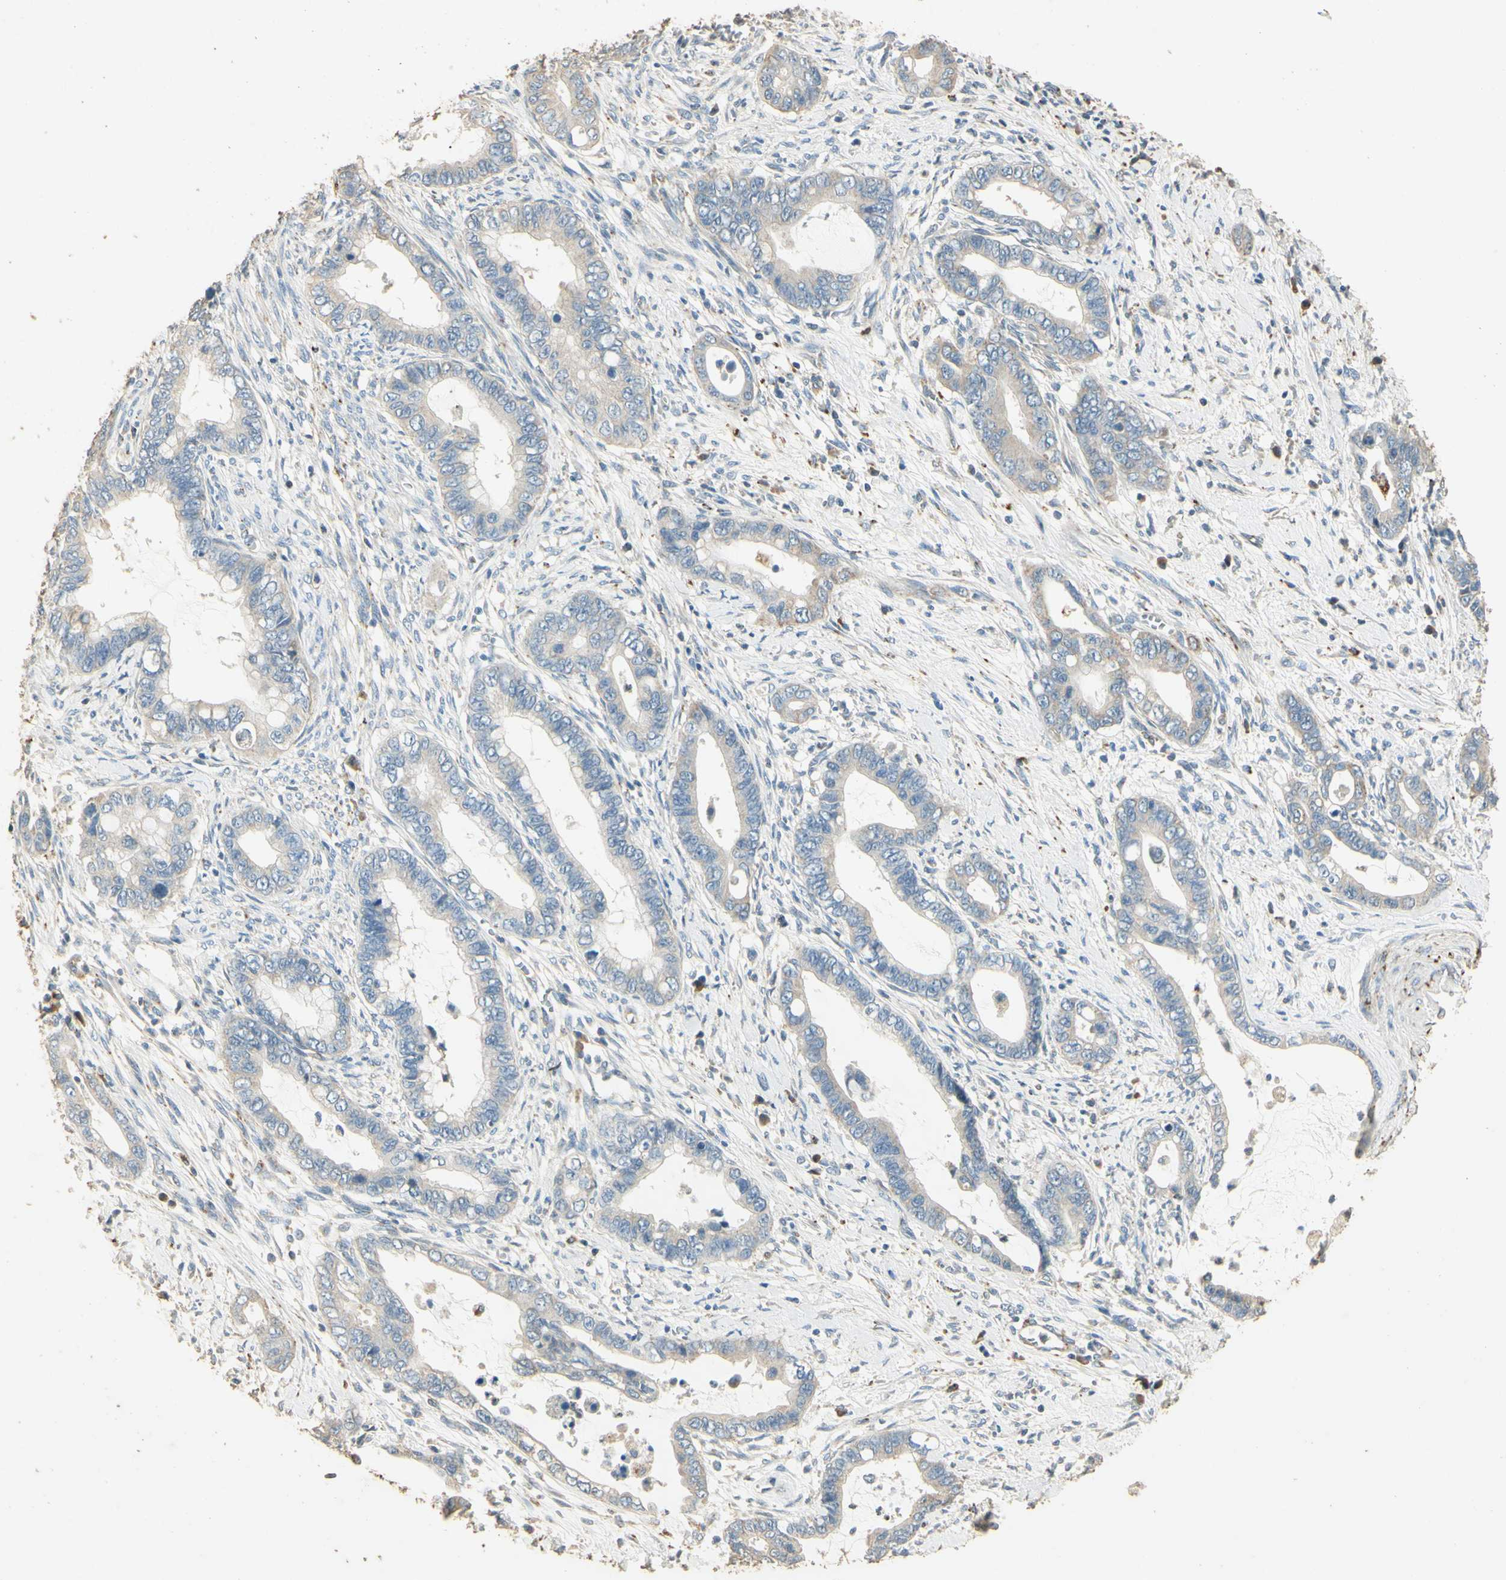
{"staining": {"intensity": "negative", "quantity": "none", "location": "none"}, "tissue": "cervical cancer", "cell_type": "Tumor cells", "image_type": "cancer", "snomed": [{"axis": "morphology", "description": "Adenocarcinoma, NOS"}, {"axis": "topography", "description": "Cervix"}], "caption": "This is a image of immunohistochemistry staining of adenocarcinoma (cervical), which shows no positivity in tumor cells.", "gene": "ARHGEF17", "patient": {"sex": "female", "age": 44}}